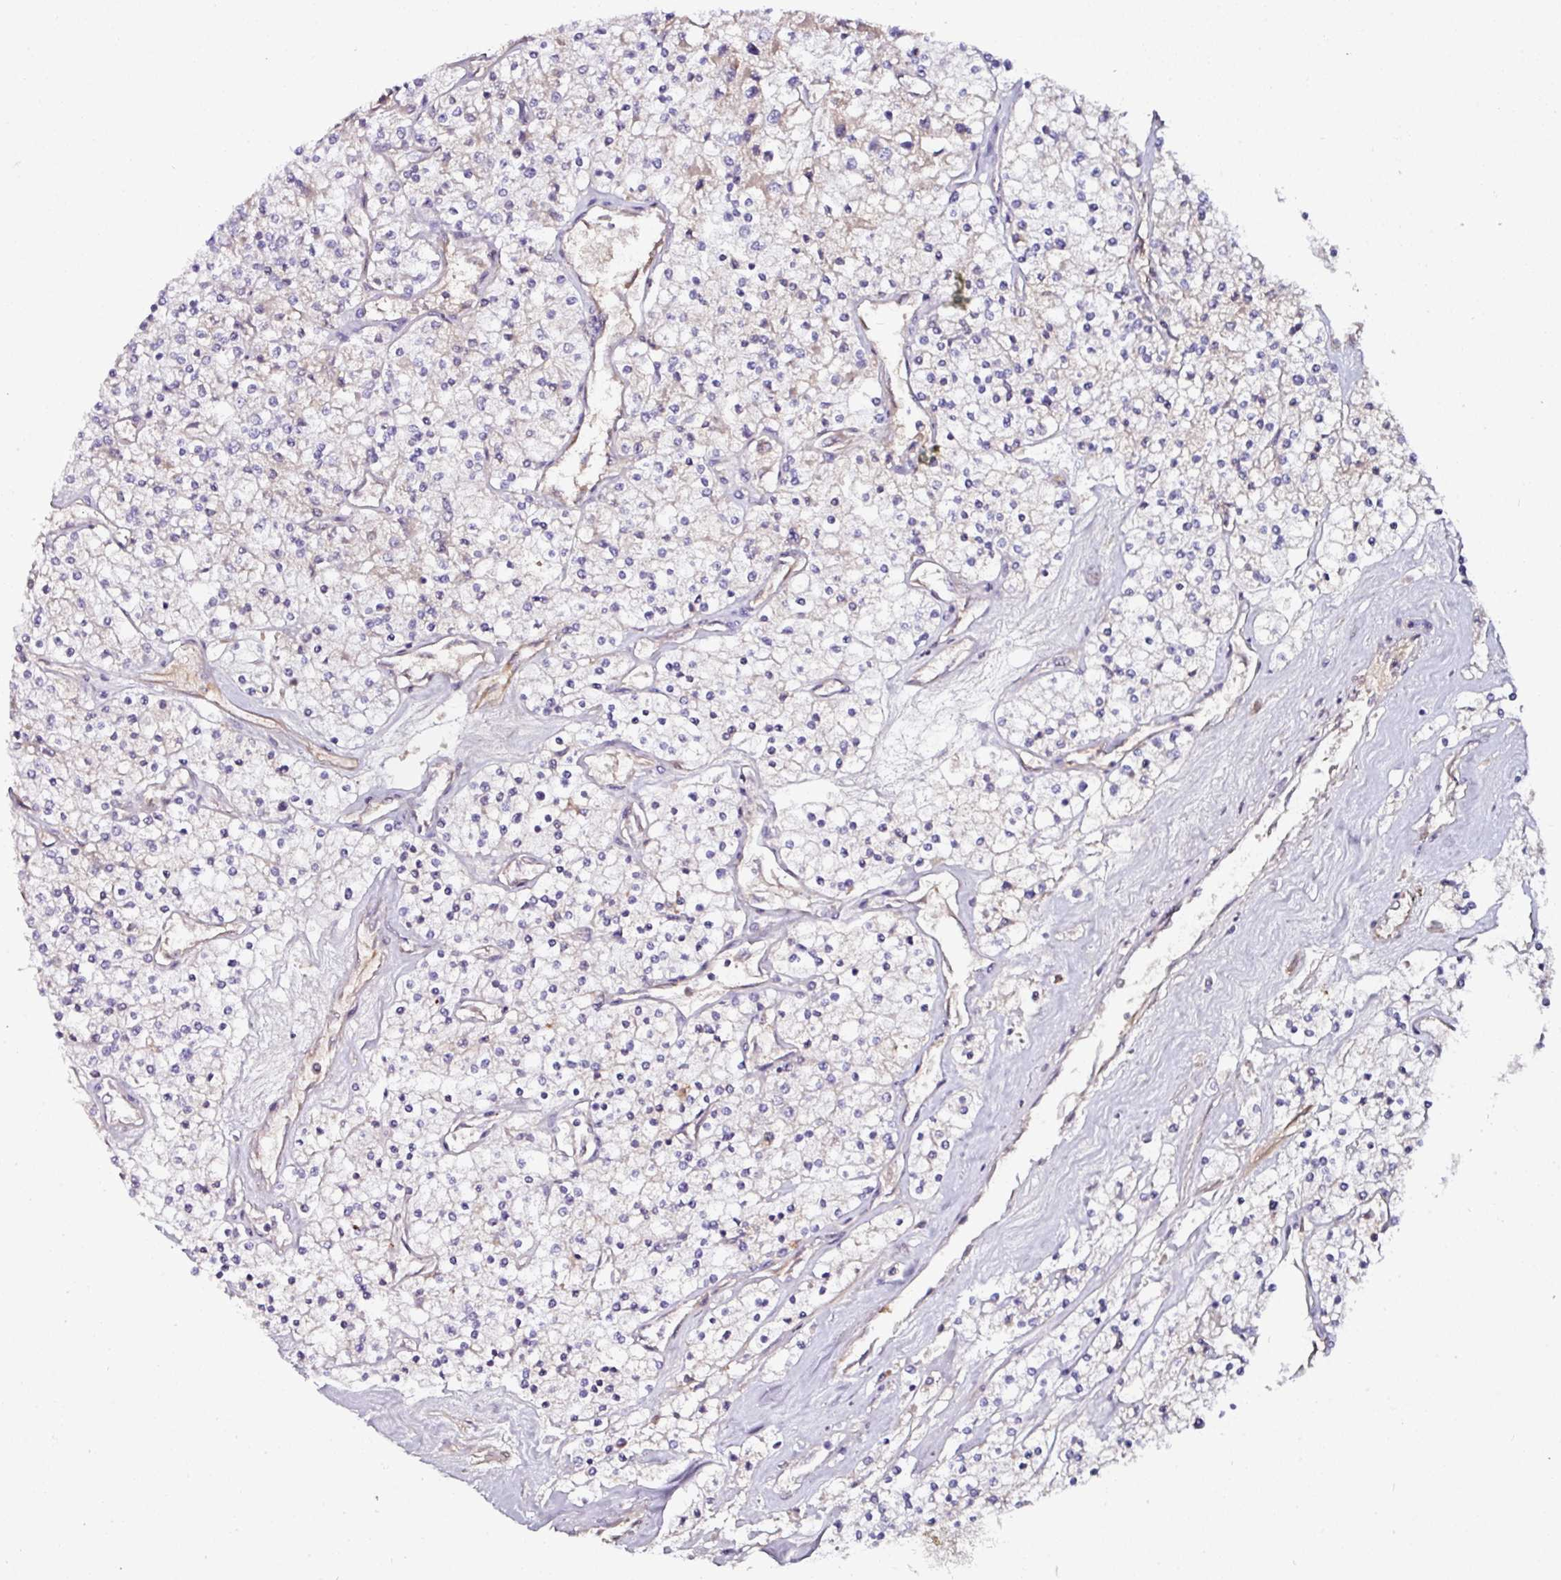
{"staining": {"intensity": "negative", "quantity": "none", "location": "none"}, "tissue": "renal cancer", "cell_type": "Tumor cells", "image_type": "cancer", "snomed": [{"axis": "morphology", "description": "Adenocarcinoma, NOS"}, {"axis": "topography", "description": "Kidney"}], "caption": "Tumor cells are negative for protein expression in human renal cancer.", "gene": "CTDSP2", "patient": {"sex": "male", "age": 80}}